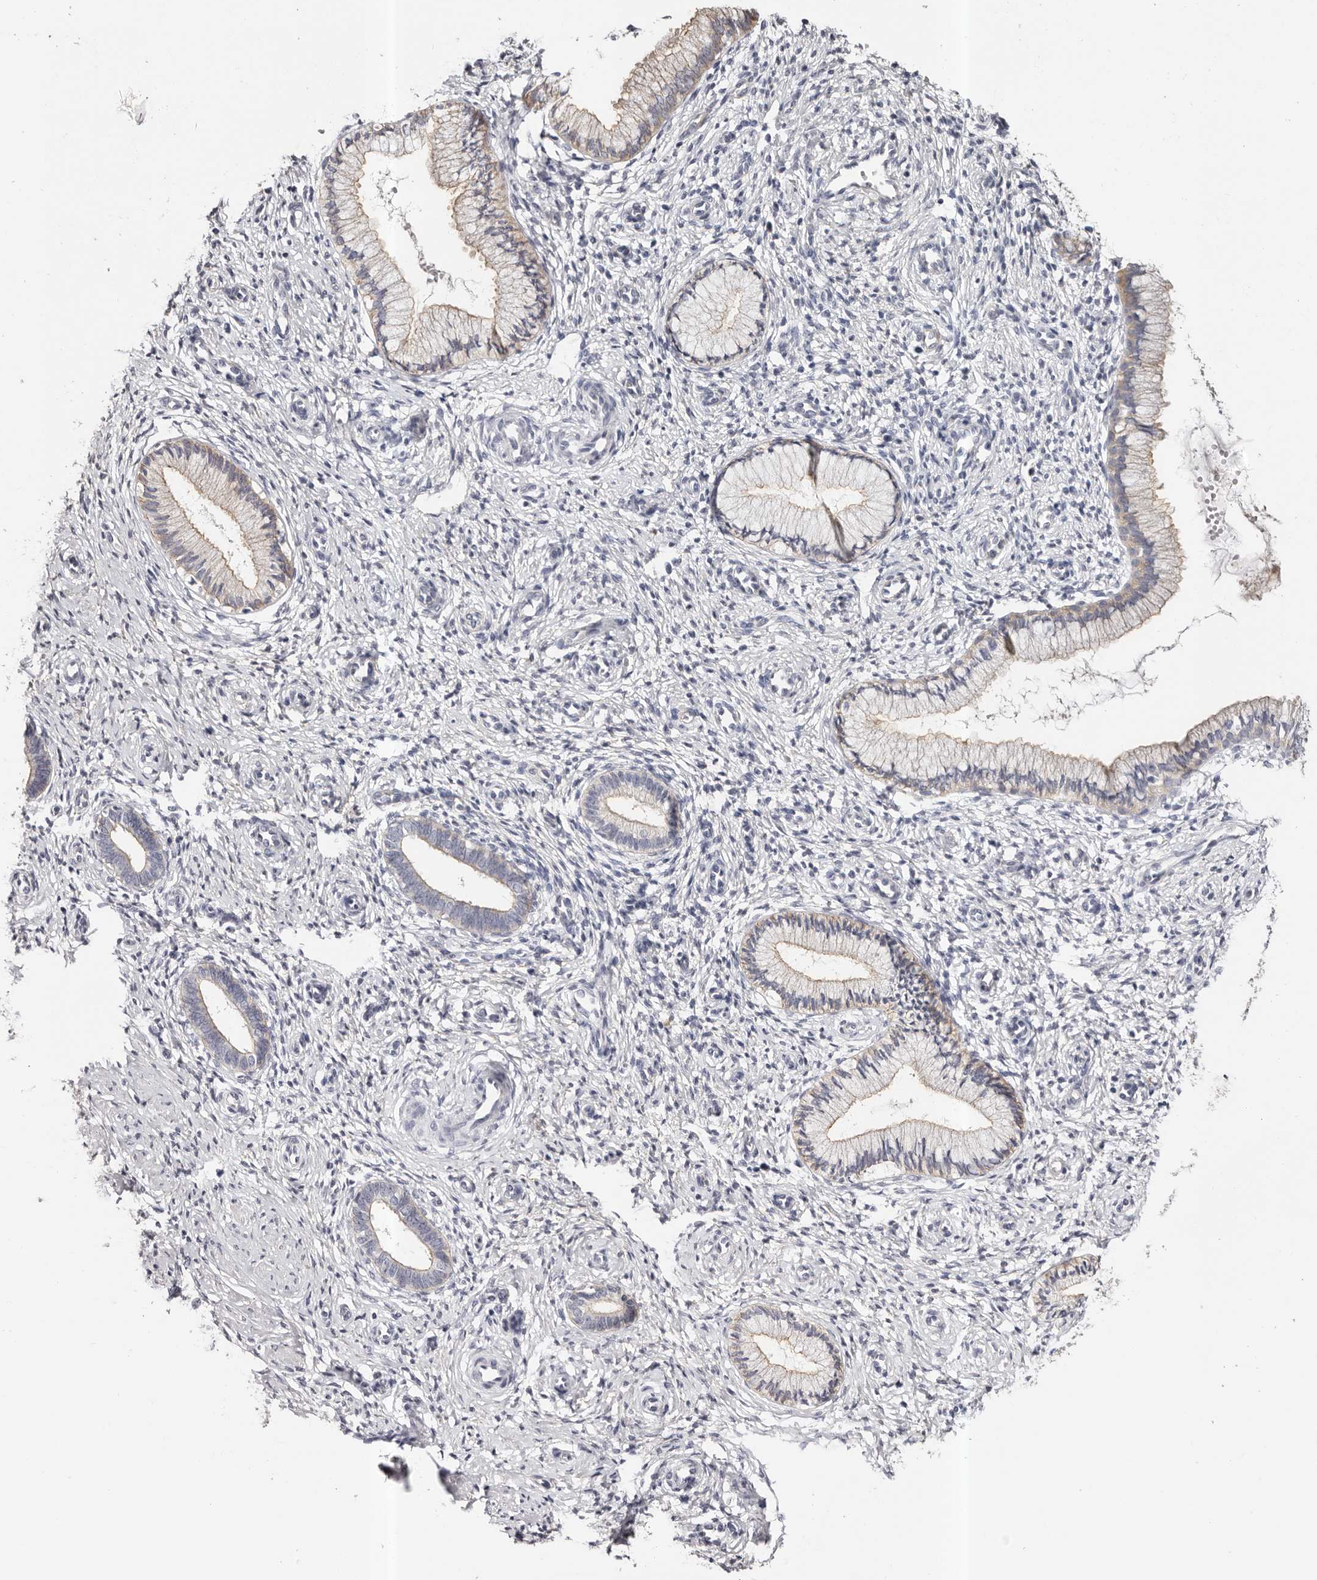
{"staining": {"intensity": "weak", "quantity": "25%-75%", "location": "cytoplasmic/membranous"}, "tissue": "cervix", "cell_type": "Glandular cells", "image_type": "normal", "snomed": [{"axis": "morphology", "description": "Normal tissue, NOS"}, {"axis": "topography", "description": "Cervix"}], "caption": "Protein expression analysis of normal cervix displays weak cytoplasmic/membranous staining in about 25%-75% of glandular cells.", "gene": "ROM1", "patient": {"sex": "female", "age": 27}}